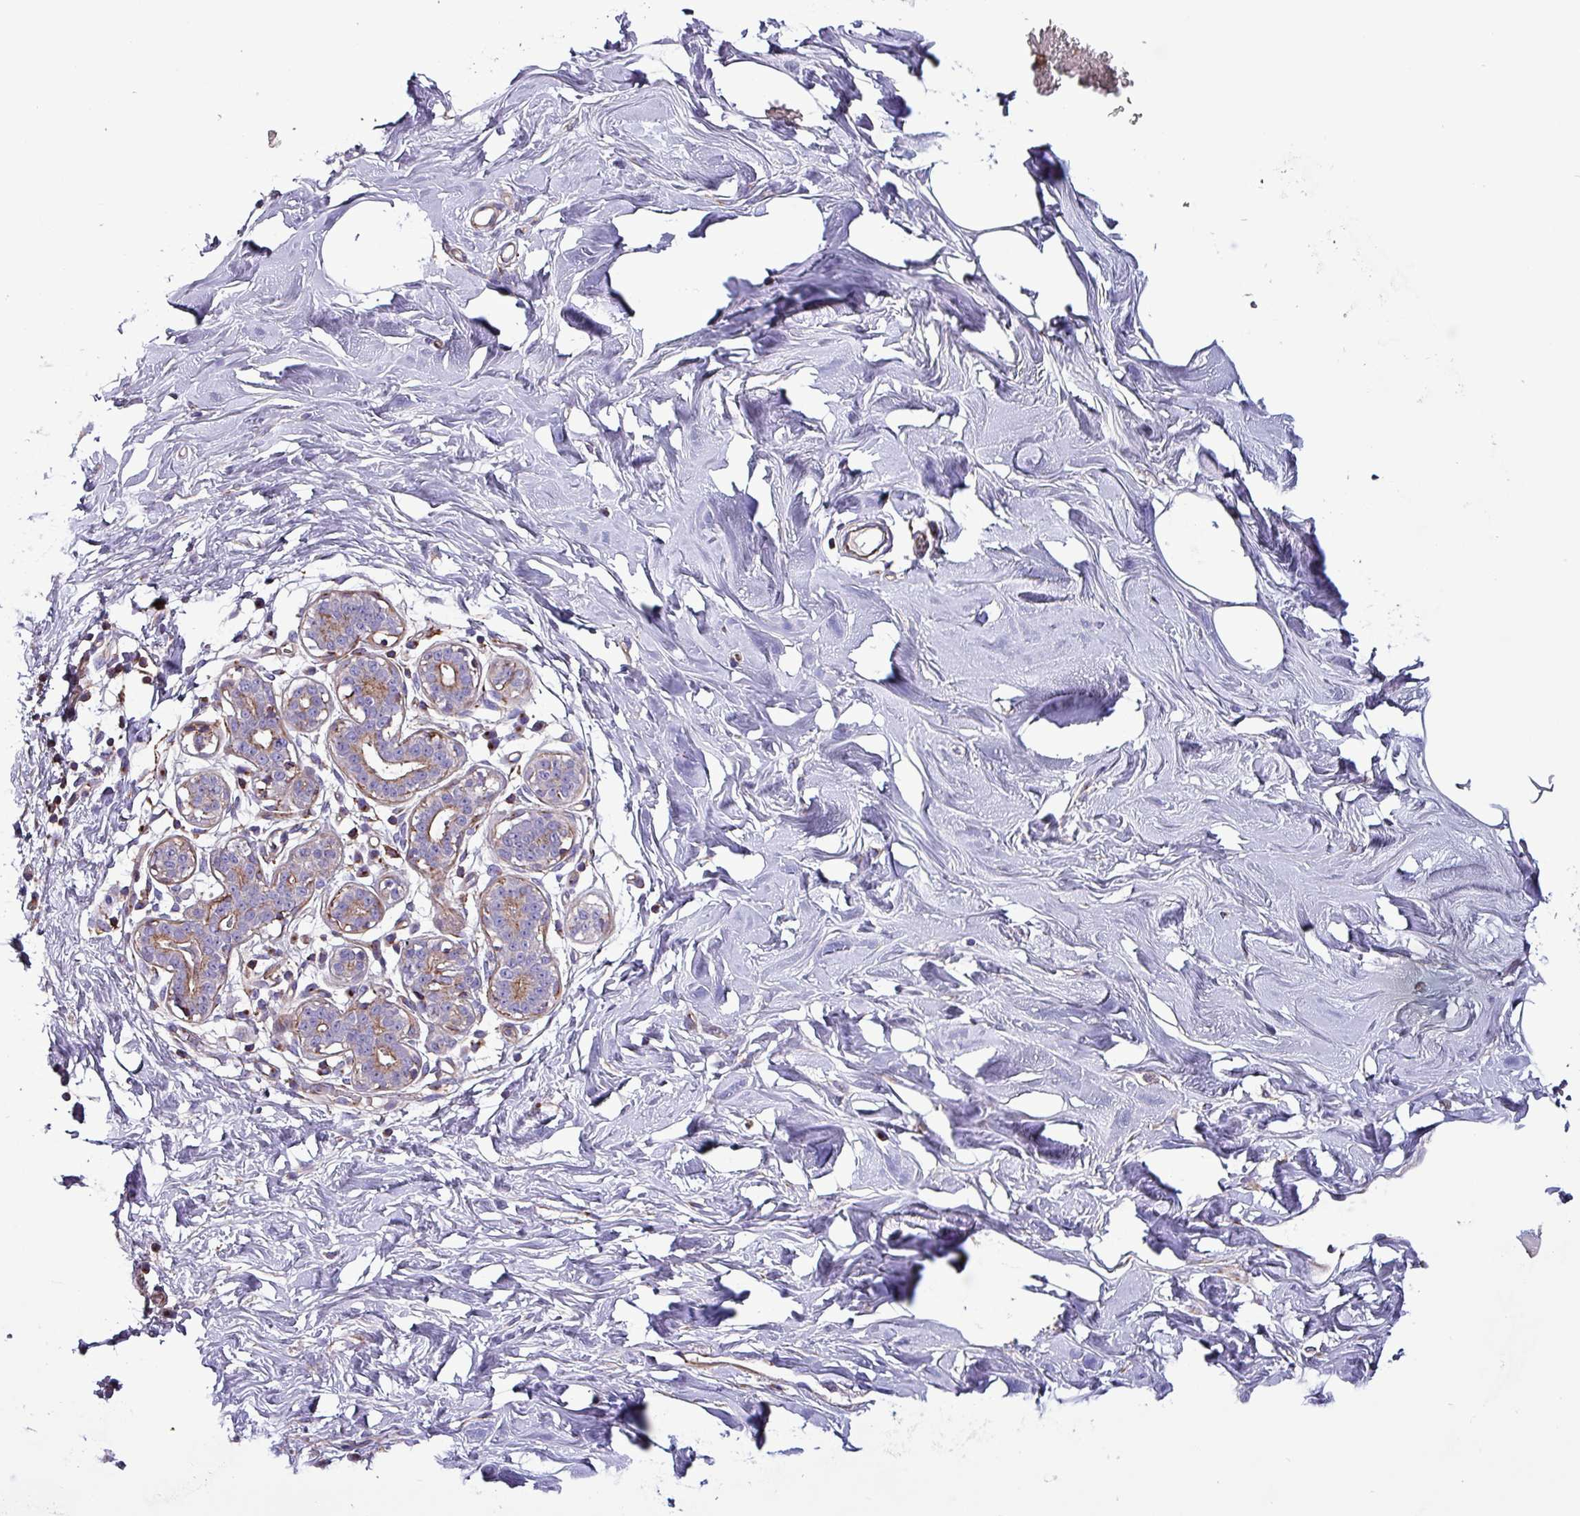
{"staining": {"intensity": "negative", "quantity": "none", "location": "none"}, "tissue": "breast", "cell_type": "Adipocytes", "image_type": "normal", "snomed": [{"axis": "morphology", "description": "Normal tissue, NOS"}, {"axis": "topography", "description": "Breast"}], "caption": "Immunohistochemistry (IHC) micrograph of unremarkable breast: human breast stained with DAB displays no significant protein positivity in adipocytes.", "gene": "VAMP4", "patient": {"sex": "female", "age": 27}}